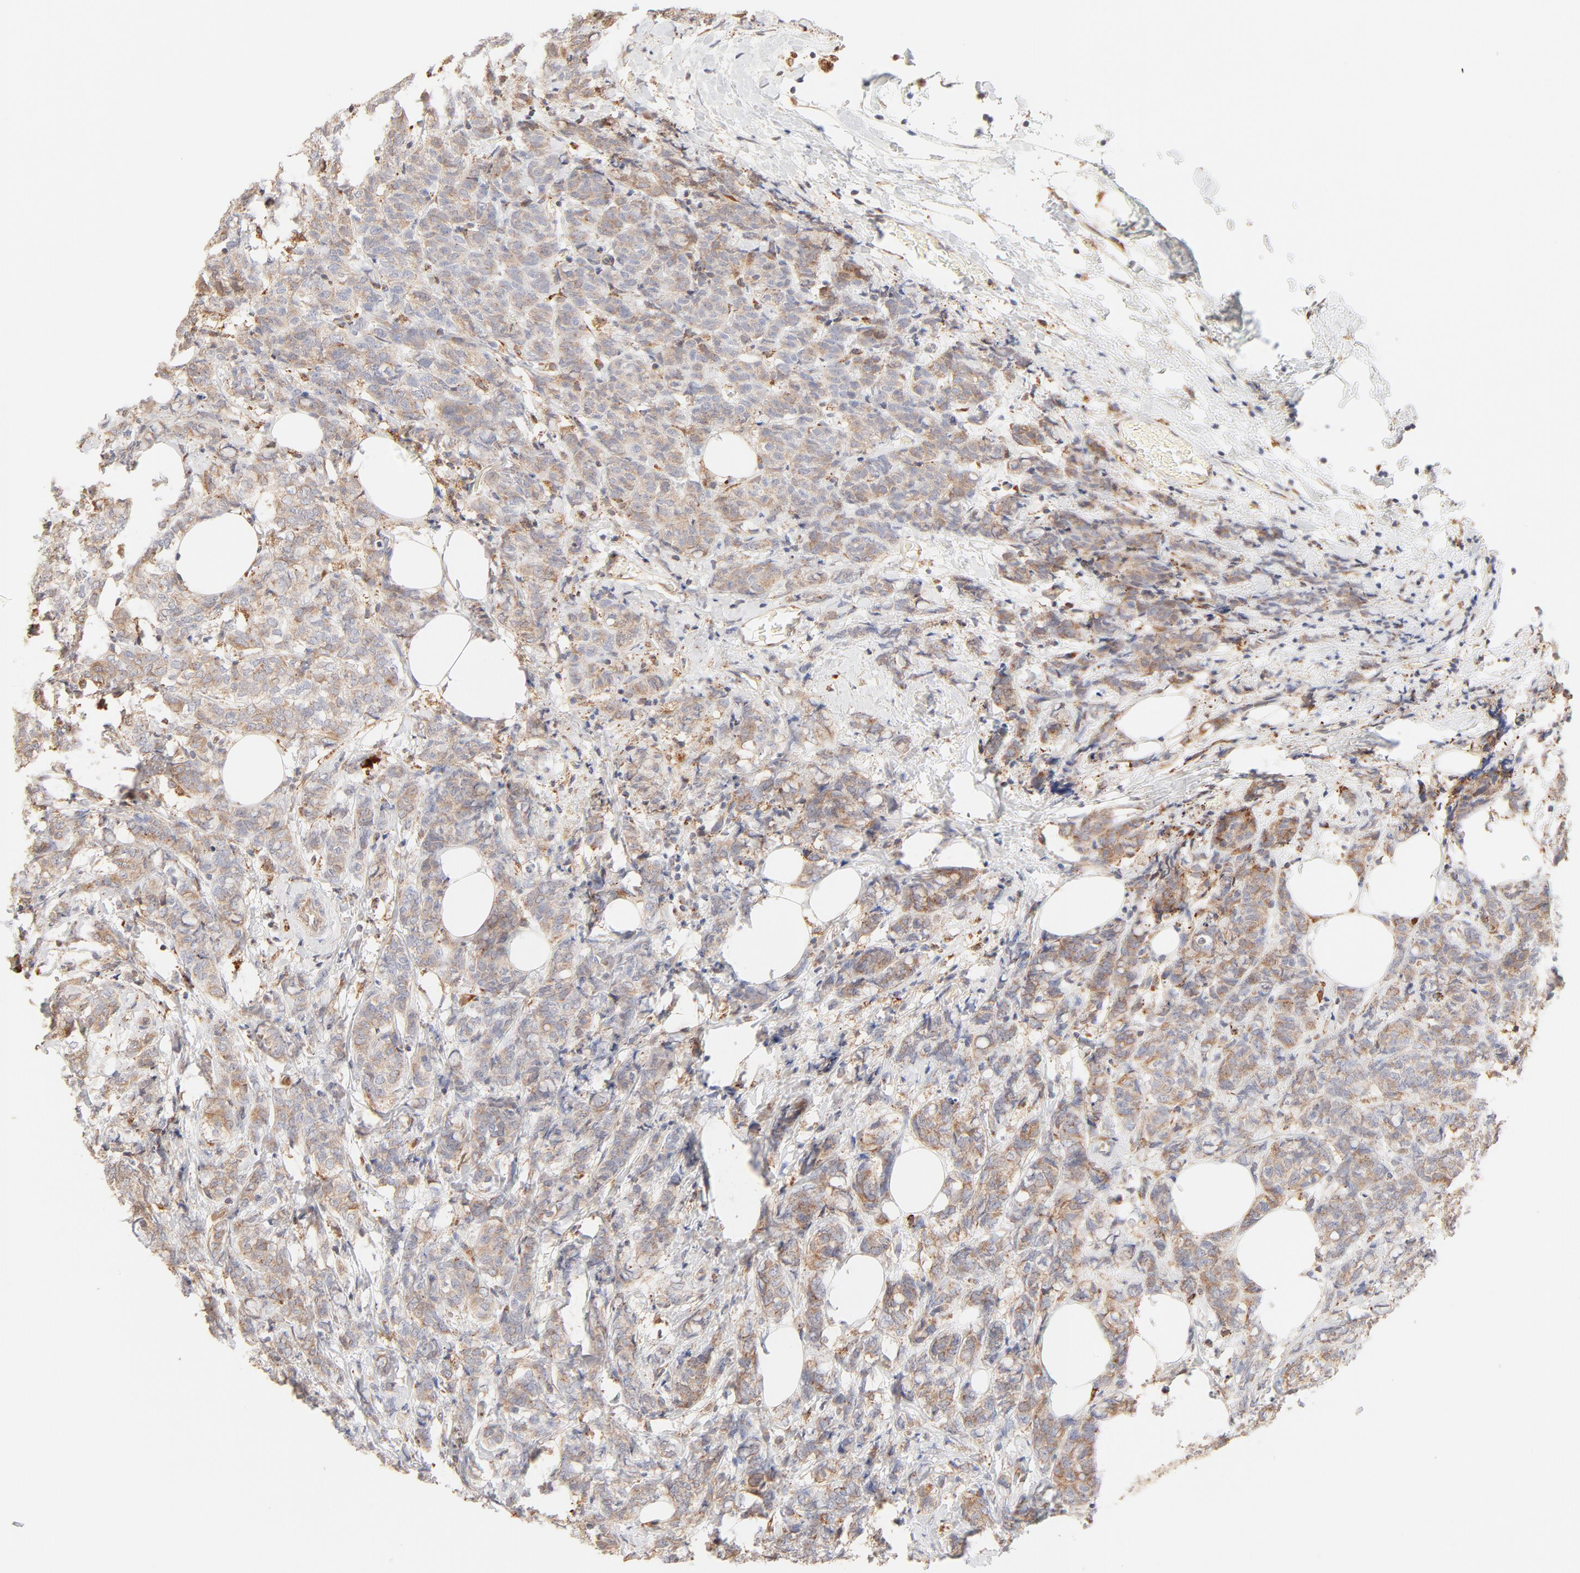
{"staining": {"intensity": "moderate", "quantity": ">75%", "location": "cytoplasmic/membranous"}, "tissue": "breast cancer", "cell_type": "Tumor cells", "image_type": "cancer", "snomed": [{"axis": "morphology", "description": "Lobular carcinoma"}, {"axis": "topography", "description": "Breast"}], "caption": "Moderate cytoplasmic/membranous staining for a protein is seen in about >75% of tumor cells of breast cancer (lobular carcinoma) using IHC.", "gene": "PARP12", "patient": {"sex": "female", "age": 60}}